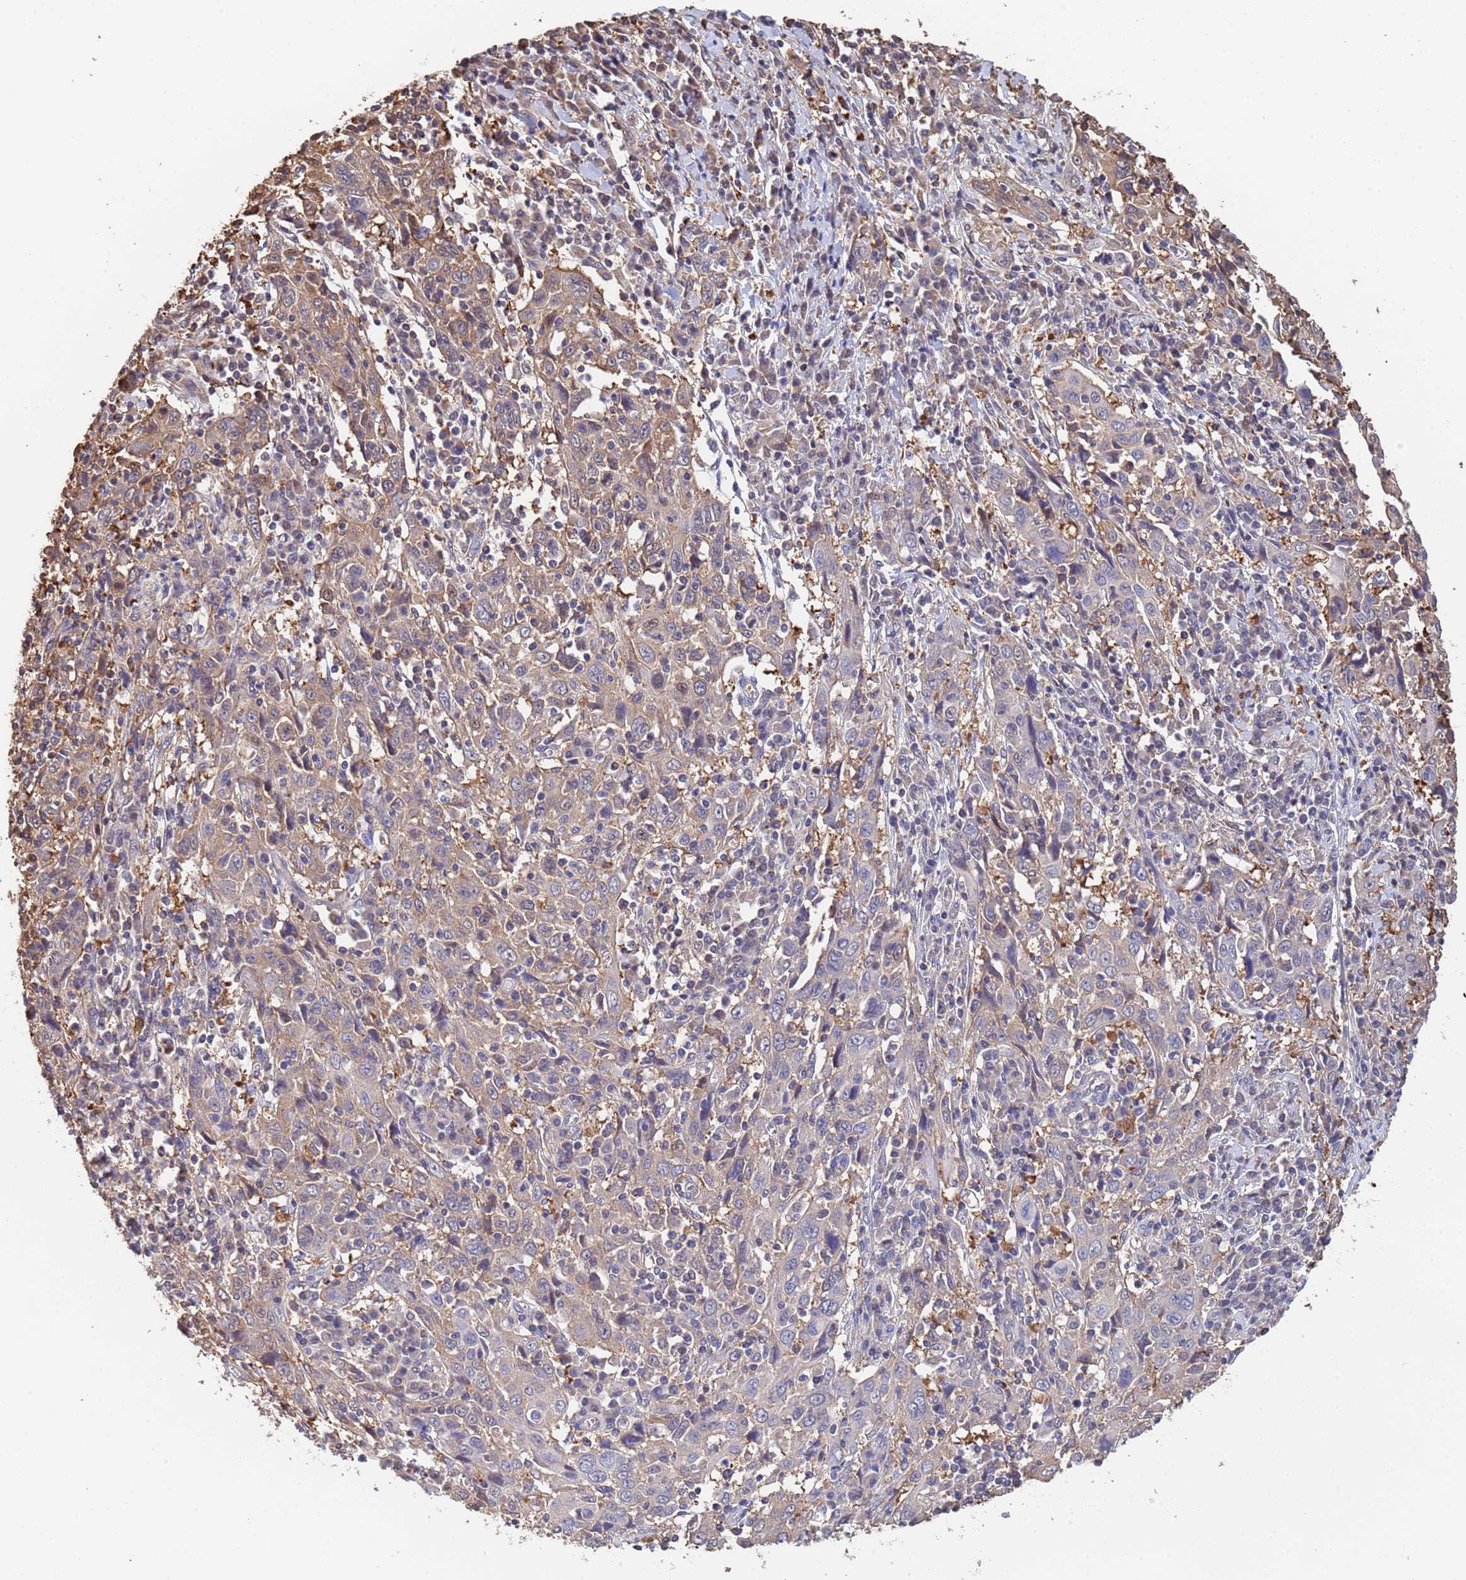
{"staining": {"intensity": "weak", "quantity": "<25%", "location": "cytoplasmic/membranous"}, "tissue": "cervical cancer", "cell_type": "Tumor cells", "image_type": "cancer", "snomed": [{"axis": "morphology", "description": "Squamous cell carcinoma, NOS"}, {"axis": "topography", "description": "Cervix"}], "caption": "Tumor cells show no significant expression in cervical squamous cell carcinoma.", "gene": "FAM25A", "patient": {"sex": "female", "age": 46}}